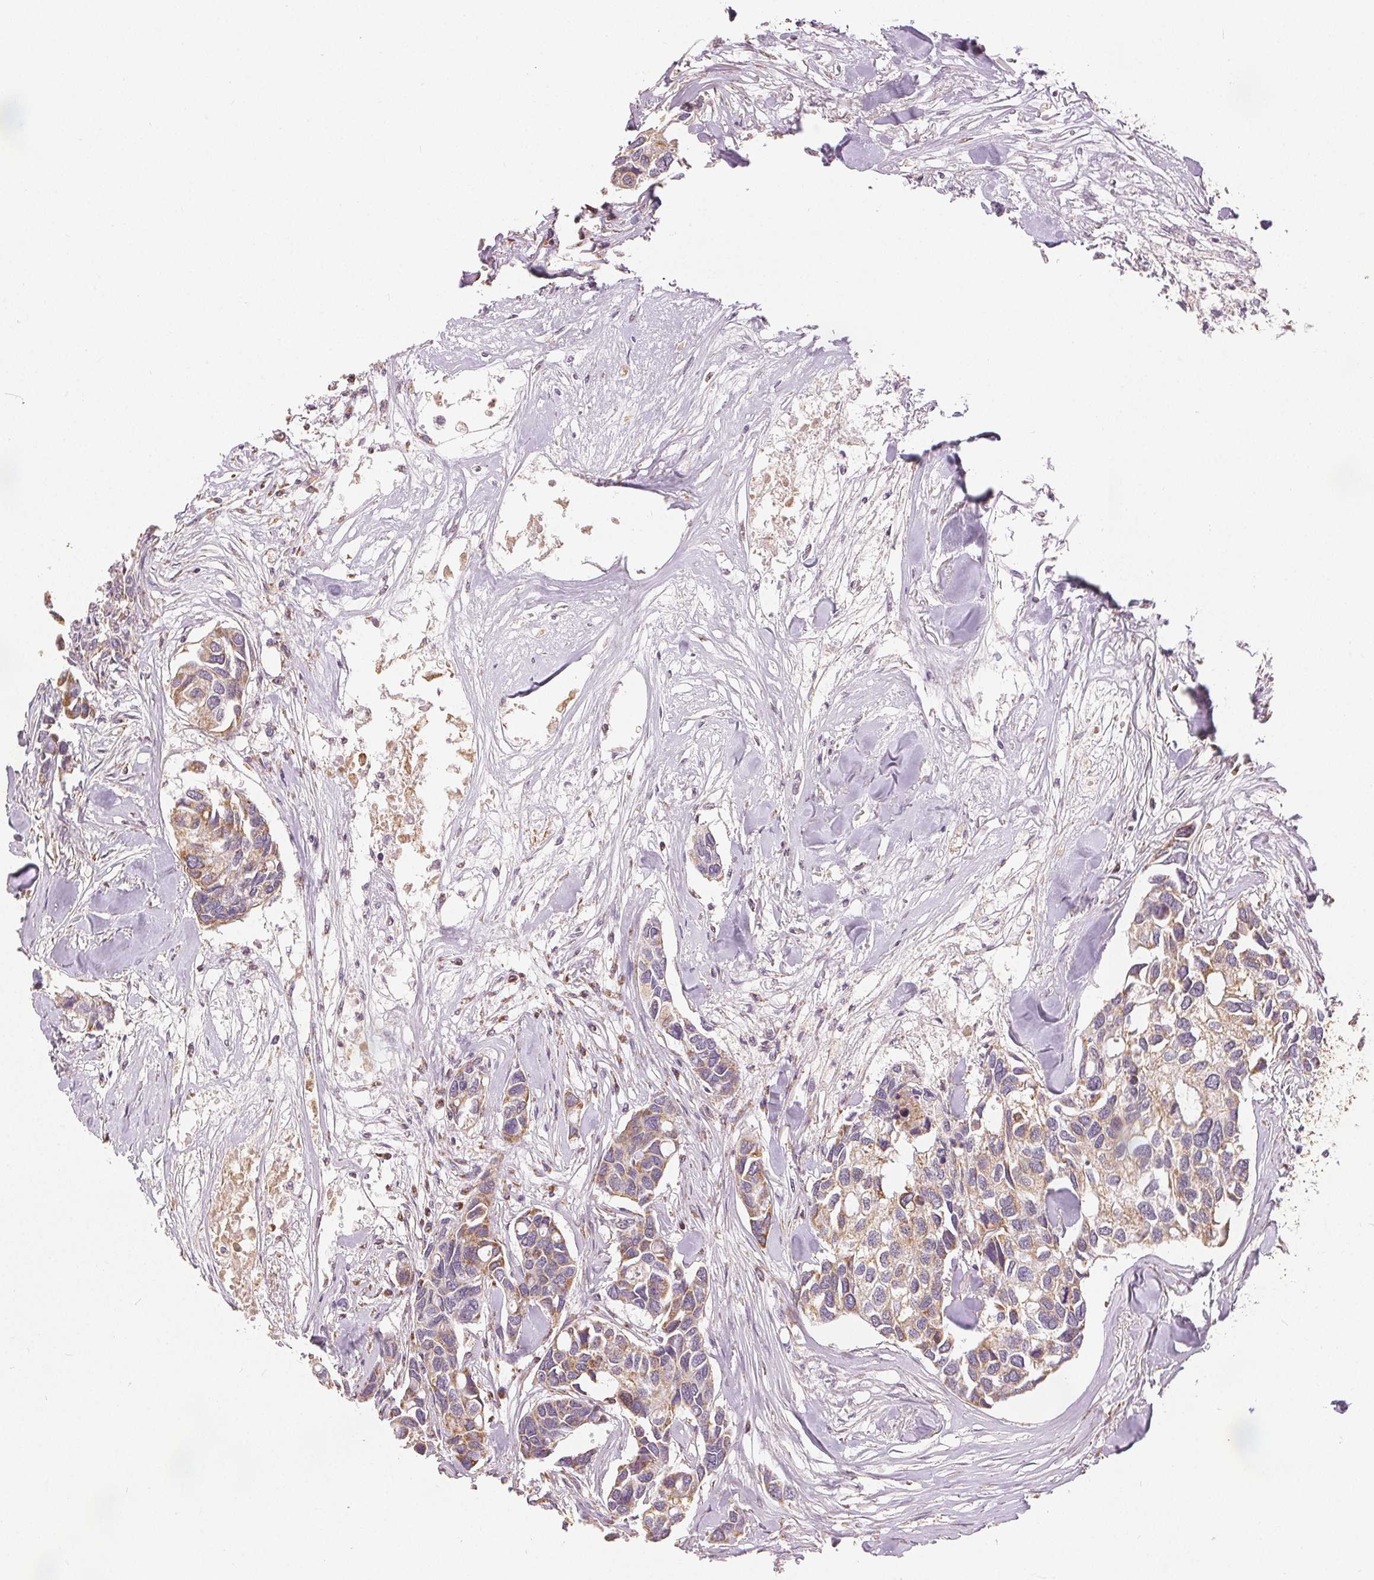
{"staining": {"intensity": "moderate", "quantity": "25%-75%", "location": "cytoplasmic/membranous"}, "tissue": "breast cancer", "cell_type": "Tumor cells", "image_type": "cancer", "snomed": [{"axis": "morphology", "description": "Duct carcinoma"}, {"axis": "topography", "description": "Breast"}], "caption": "DAB (3,3'-diaminobenzidine) immunohistochemical staining of invasive ductal carcinoma (breast) reveals moderate cytoplasmic/membranous protein expression in about 25%-75% of tumor cells. (brown staining indicates protein expression, while blue staining denotes nuclei).", "gene": "SDHB", "patient": {"sex": "female", "age": 83}}